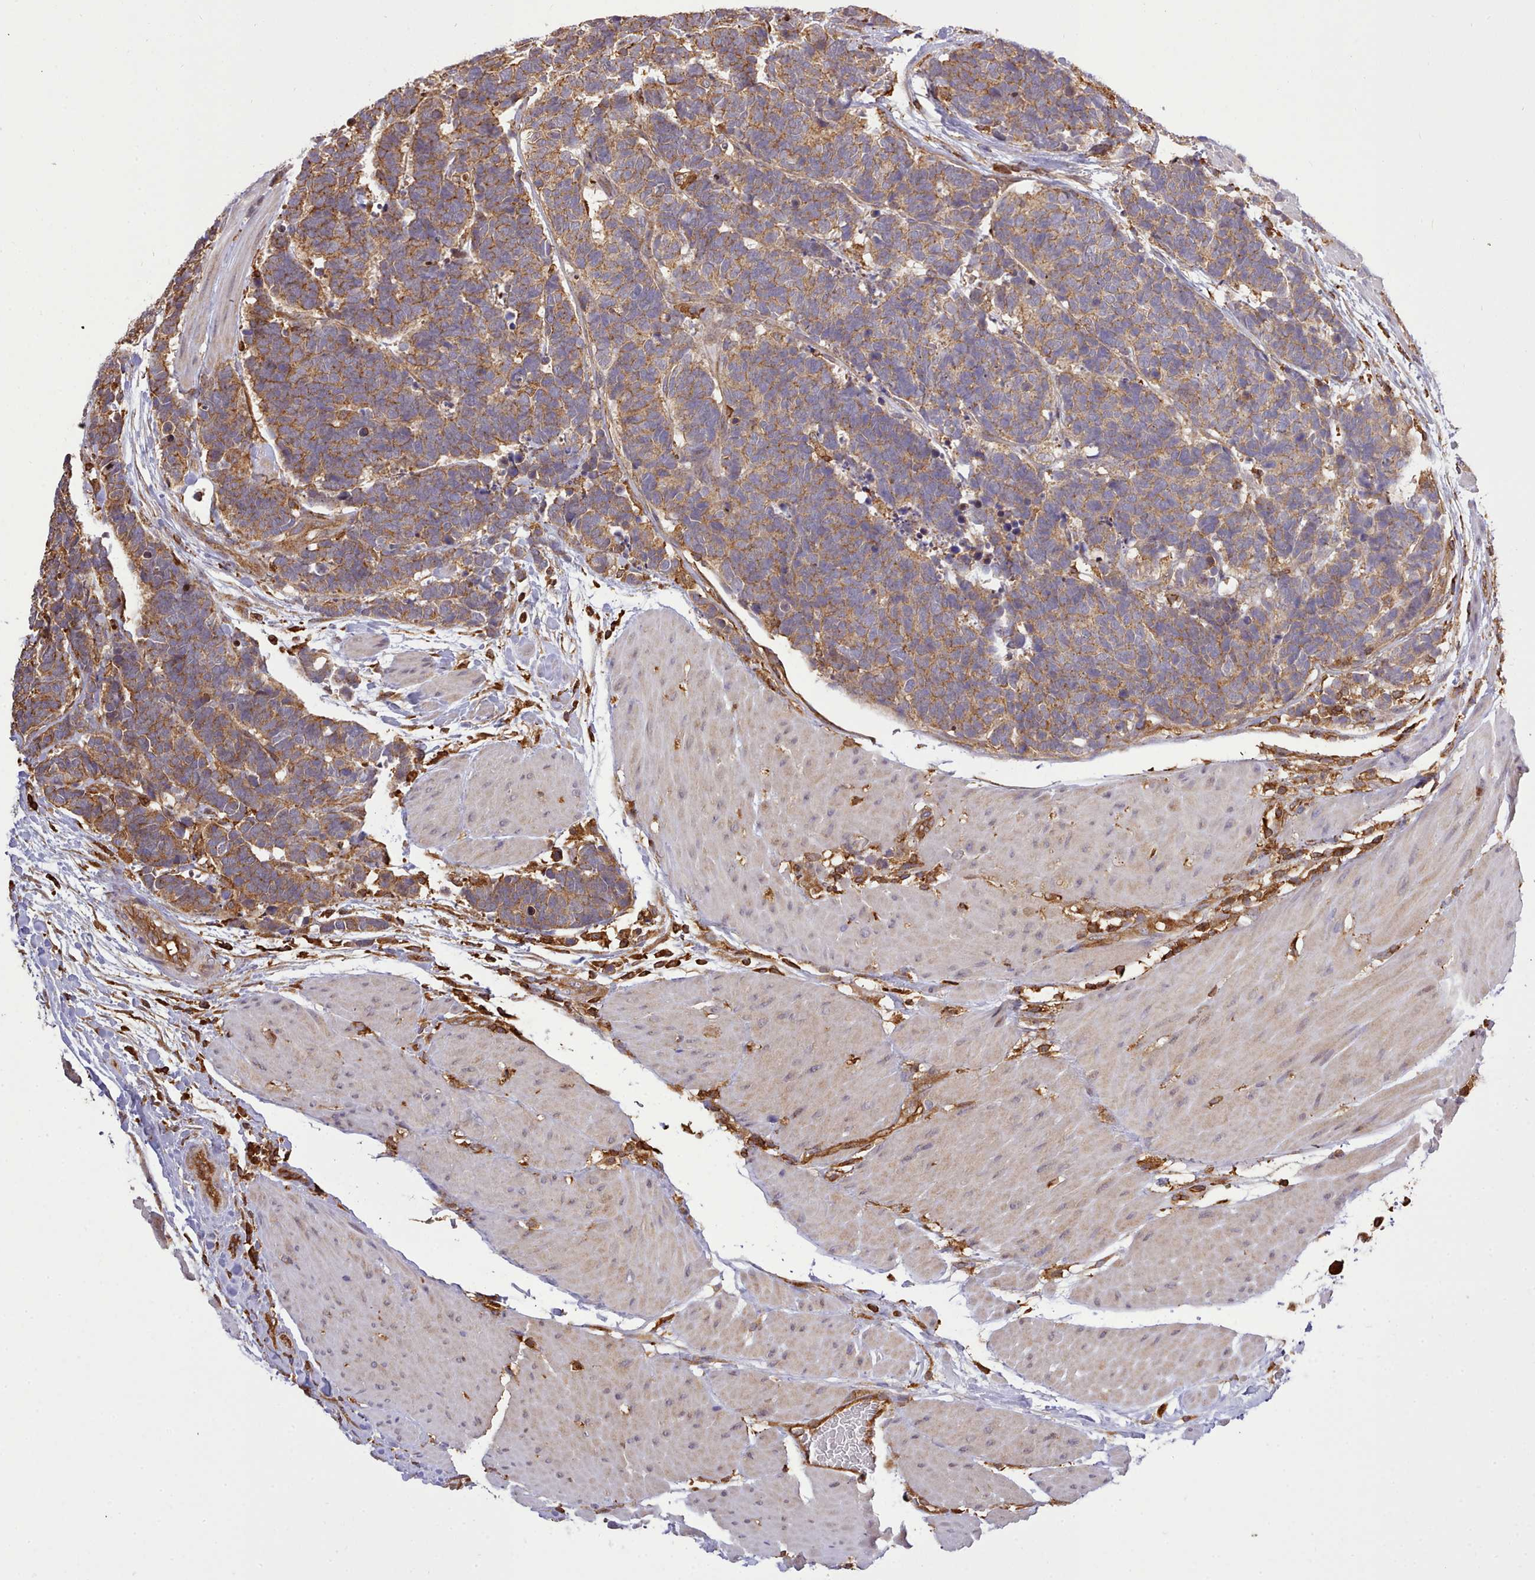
{"staining": {"intensity": "moderate", "quantity": ">75%", "location": "cytoplasmic/membranous"}, "tissue": "carcinoid", "cell_type": "Tumor cells", "image_type": "cancer", "snomed": [{"axis": "morphology", "description": "Carcinoma, NOS"}, {"axis": "morphology", "description": "Carcinoid, malignant, NOS"}, {"axis": "topography", "description": "Urinary bladder"}], "caption": "This micrograph demonstrates carcinoid (malignant) stained with immunohistochemistry (IHC) to label a protein in brown. The cytoplasmic/membranous of tumor cells show moderate positivity for the protein. Nuclei are counter-stained blue.", "gene": "CAPZA1", "patient": {"sex": "male", "age": 57}}